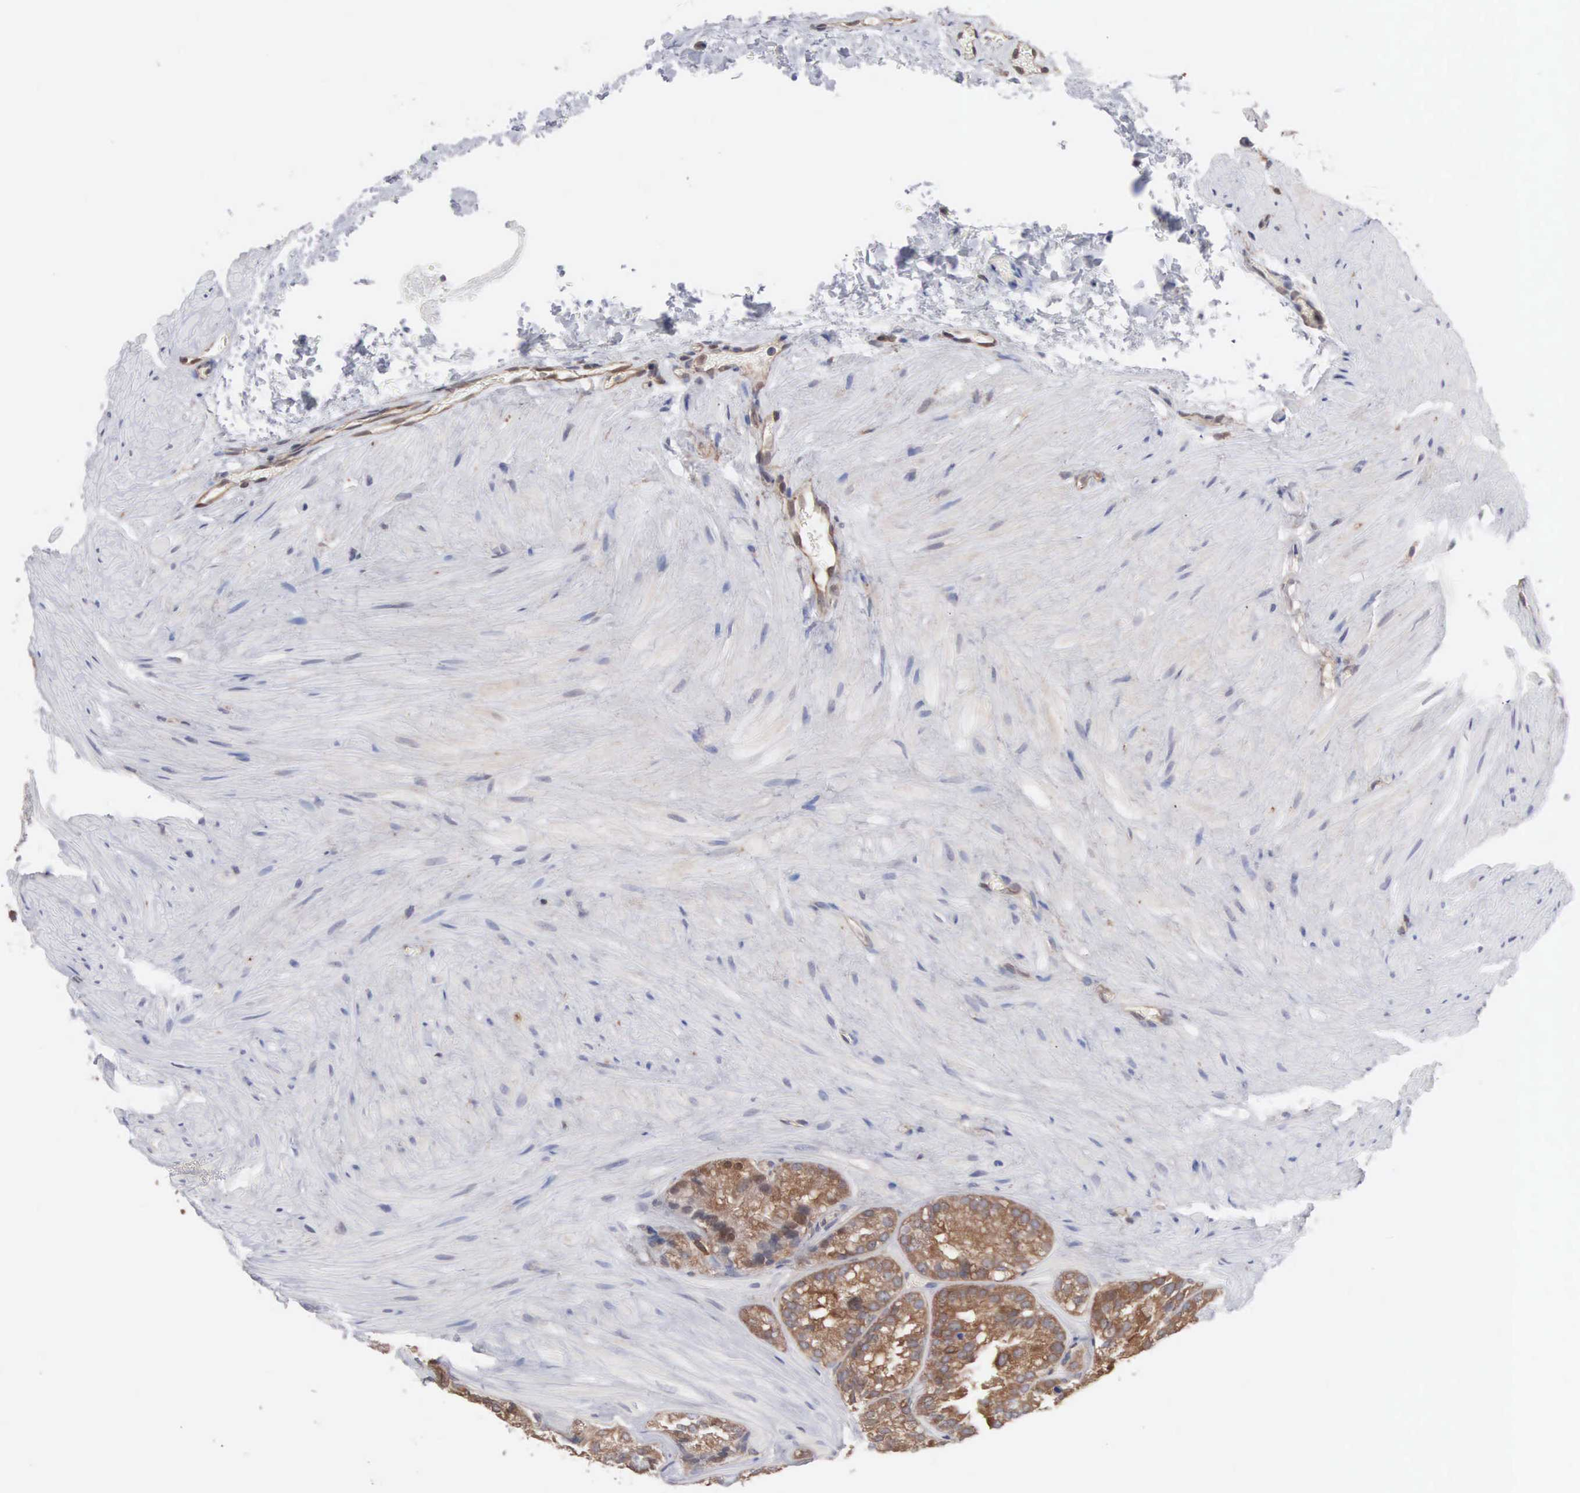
{"staining": {"intensity": "strong", "quantity": ">75%", "location": "cytoplasmic/membranous"}, "tissue": "seminal vesicle", "cell_type": "Glandular cells", "image_type": "normal", "snomed": [{"axis": "morphology", "description": "Normal tissue, NOS"}, {"axis": "topography", "description": "Seminal veicle"}], "caption": "Benign seminal vesicle reveals strong cytoplasmic/membranous expression in about >75% of glandular cells.", "gene": "MTHFD1", "patient": {"sex": "male", "age": 69}}